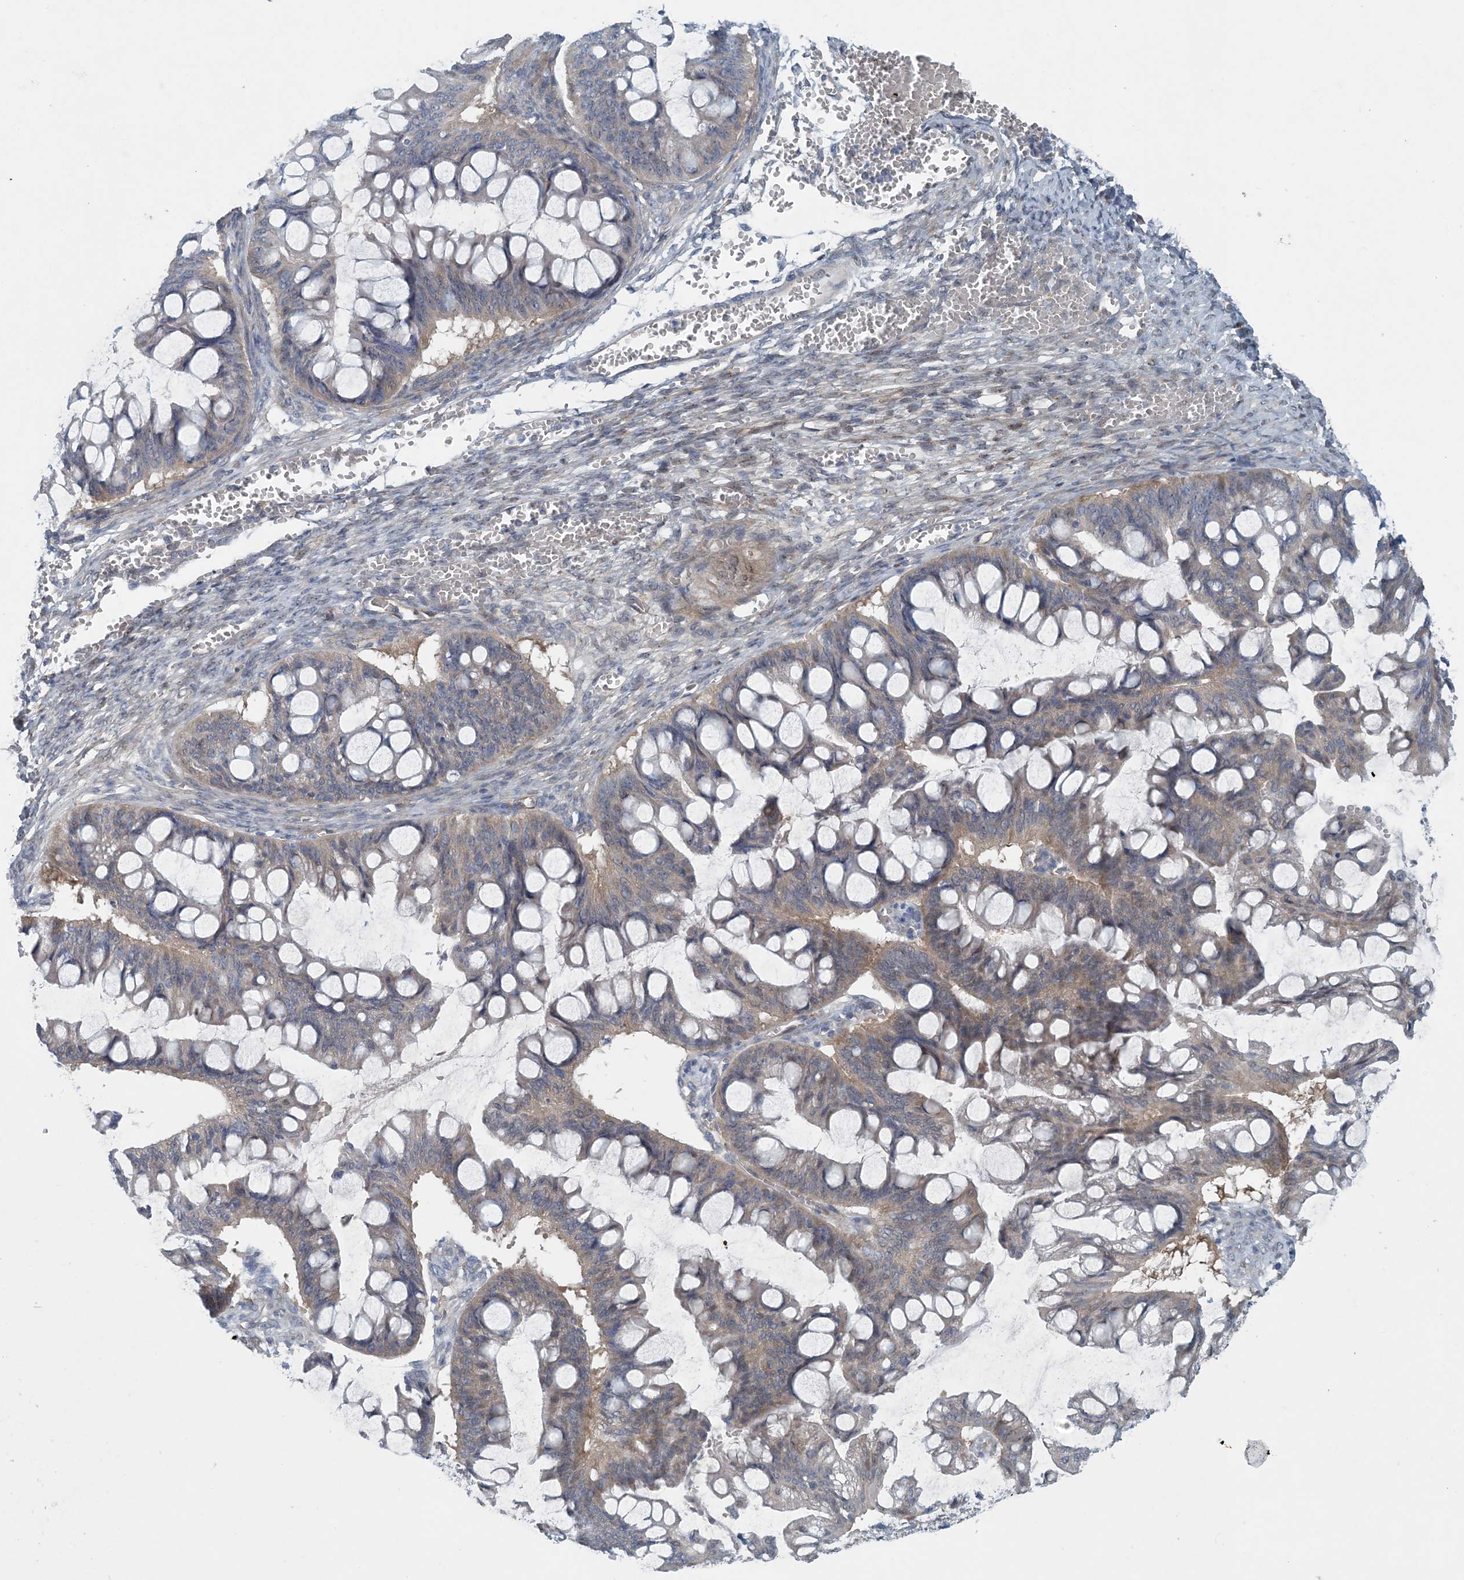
{"staining": {"intensity": "weak", "quantity": "<25%", "location": "cytoplasmic/membranous"}, "tissue": "ovarian cancer", "cell_type": "Tumor cells", "image_type": "cancer", "snomed": [{"axis": "morphology", "description": "Cystadenocarcinoma, mucinous, NOS"}, {"axis": "topography", "description": "Ovary"}], "caption": "Immunohistochemistry (IHC) photomicrograph of neoplastic tissue: human ovarian mucinous cystadenocarcinoma stained with DAB shows no significant protein positivity in tumor cells. The staining is performed using DAB brown chromogen with nuclei counter-stained in using hematoxylin.", "gene": "HIKESHI", "patient": {"sex": "female", "age": 73}}